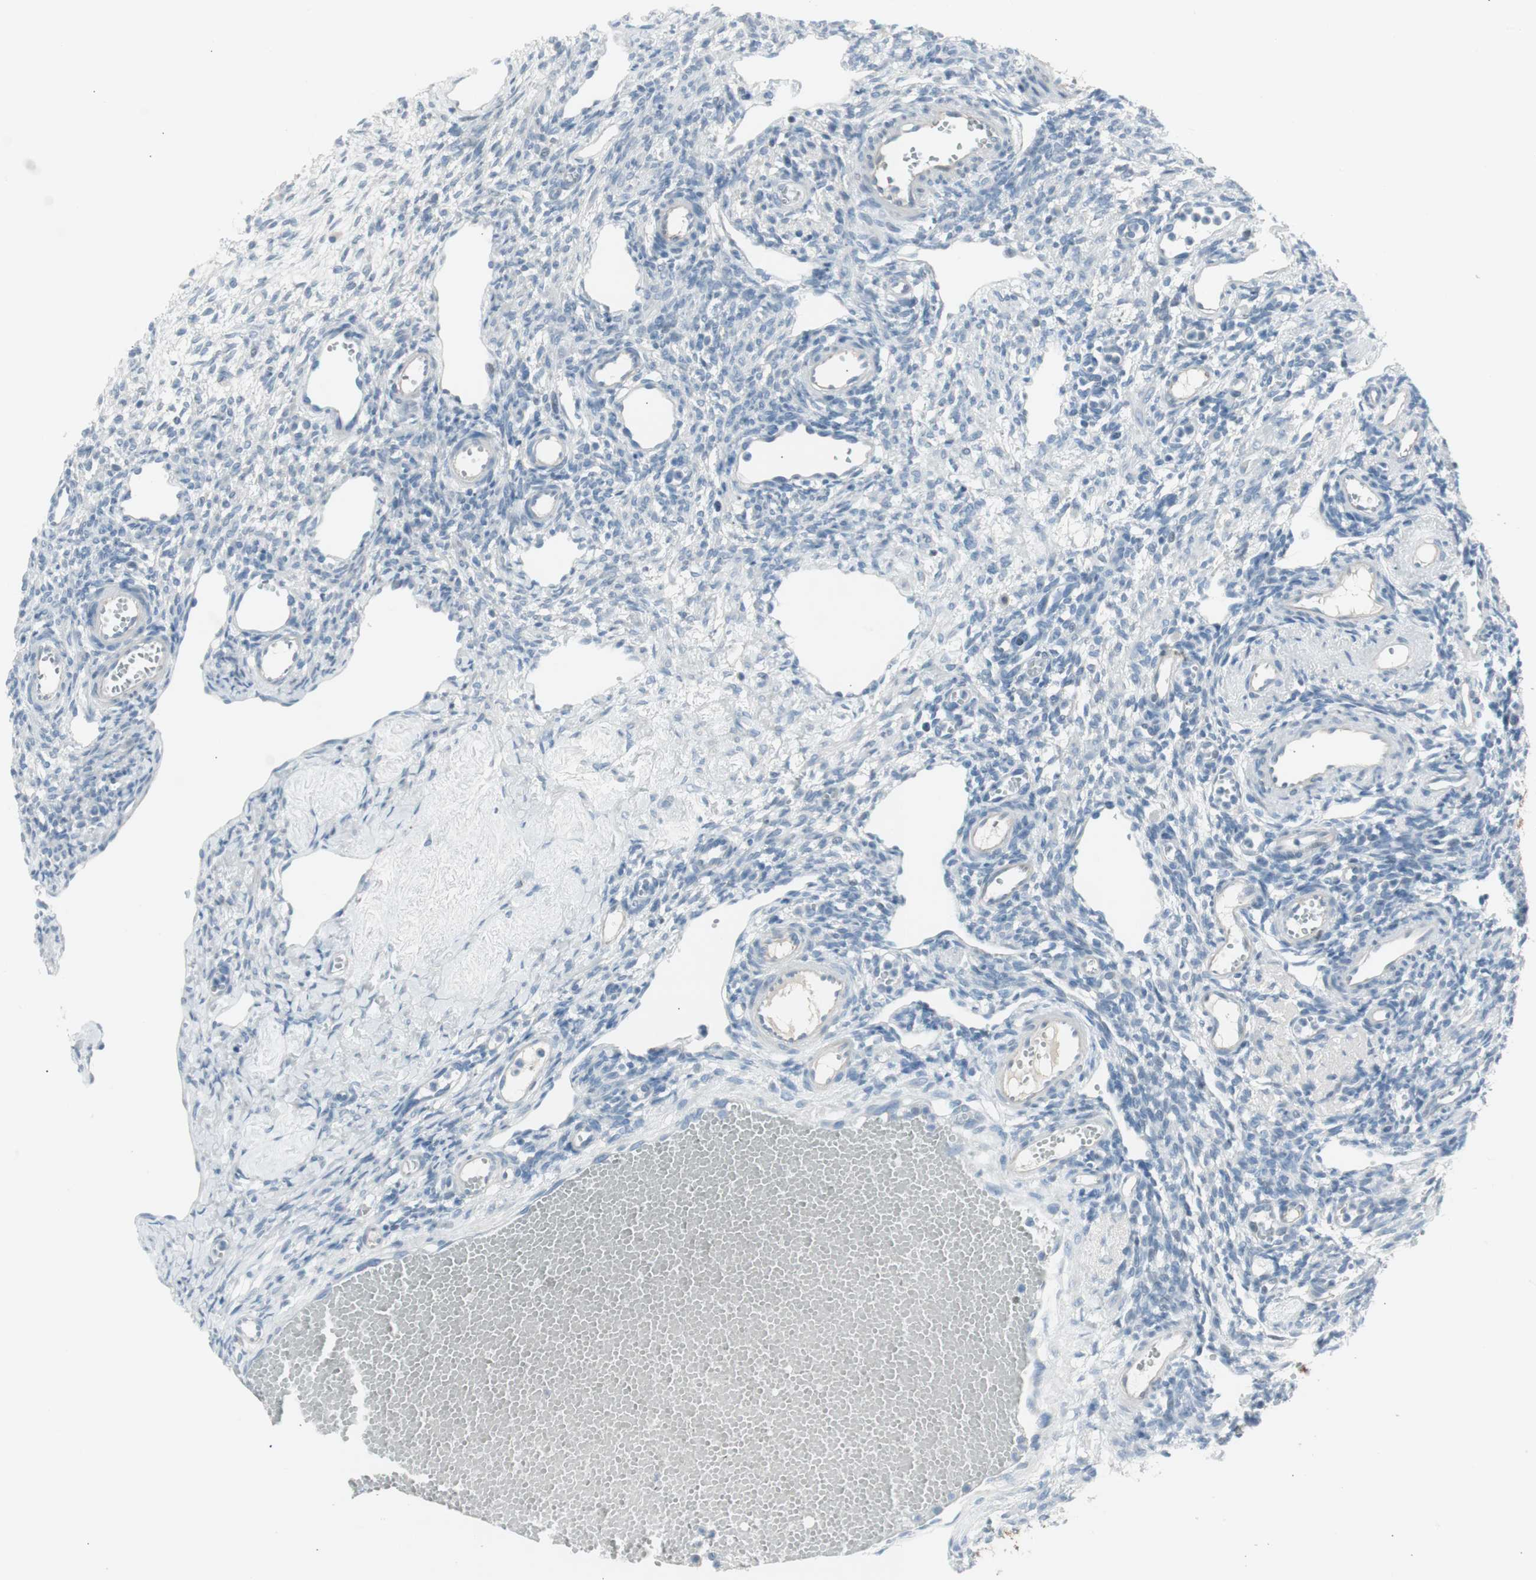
{"staining": {"intensity": "negative", "quantity": "none", "location": "none"}, "tissue": "ovary", "cell_type": "Follicle cells", "image_type": "normal", "snomed": [{"axis": "morphology", "description": "Normal tissue, NOS"}, {"axis": "topography", "description": "Ovary"}], "caption": "The micrograph exhibits no staining of follicle cells in normal ovary.", "gene": "AGR2", "patient": {"sex": "female", "age": 33}}